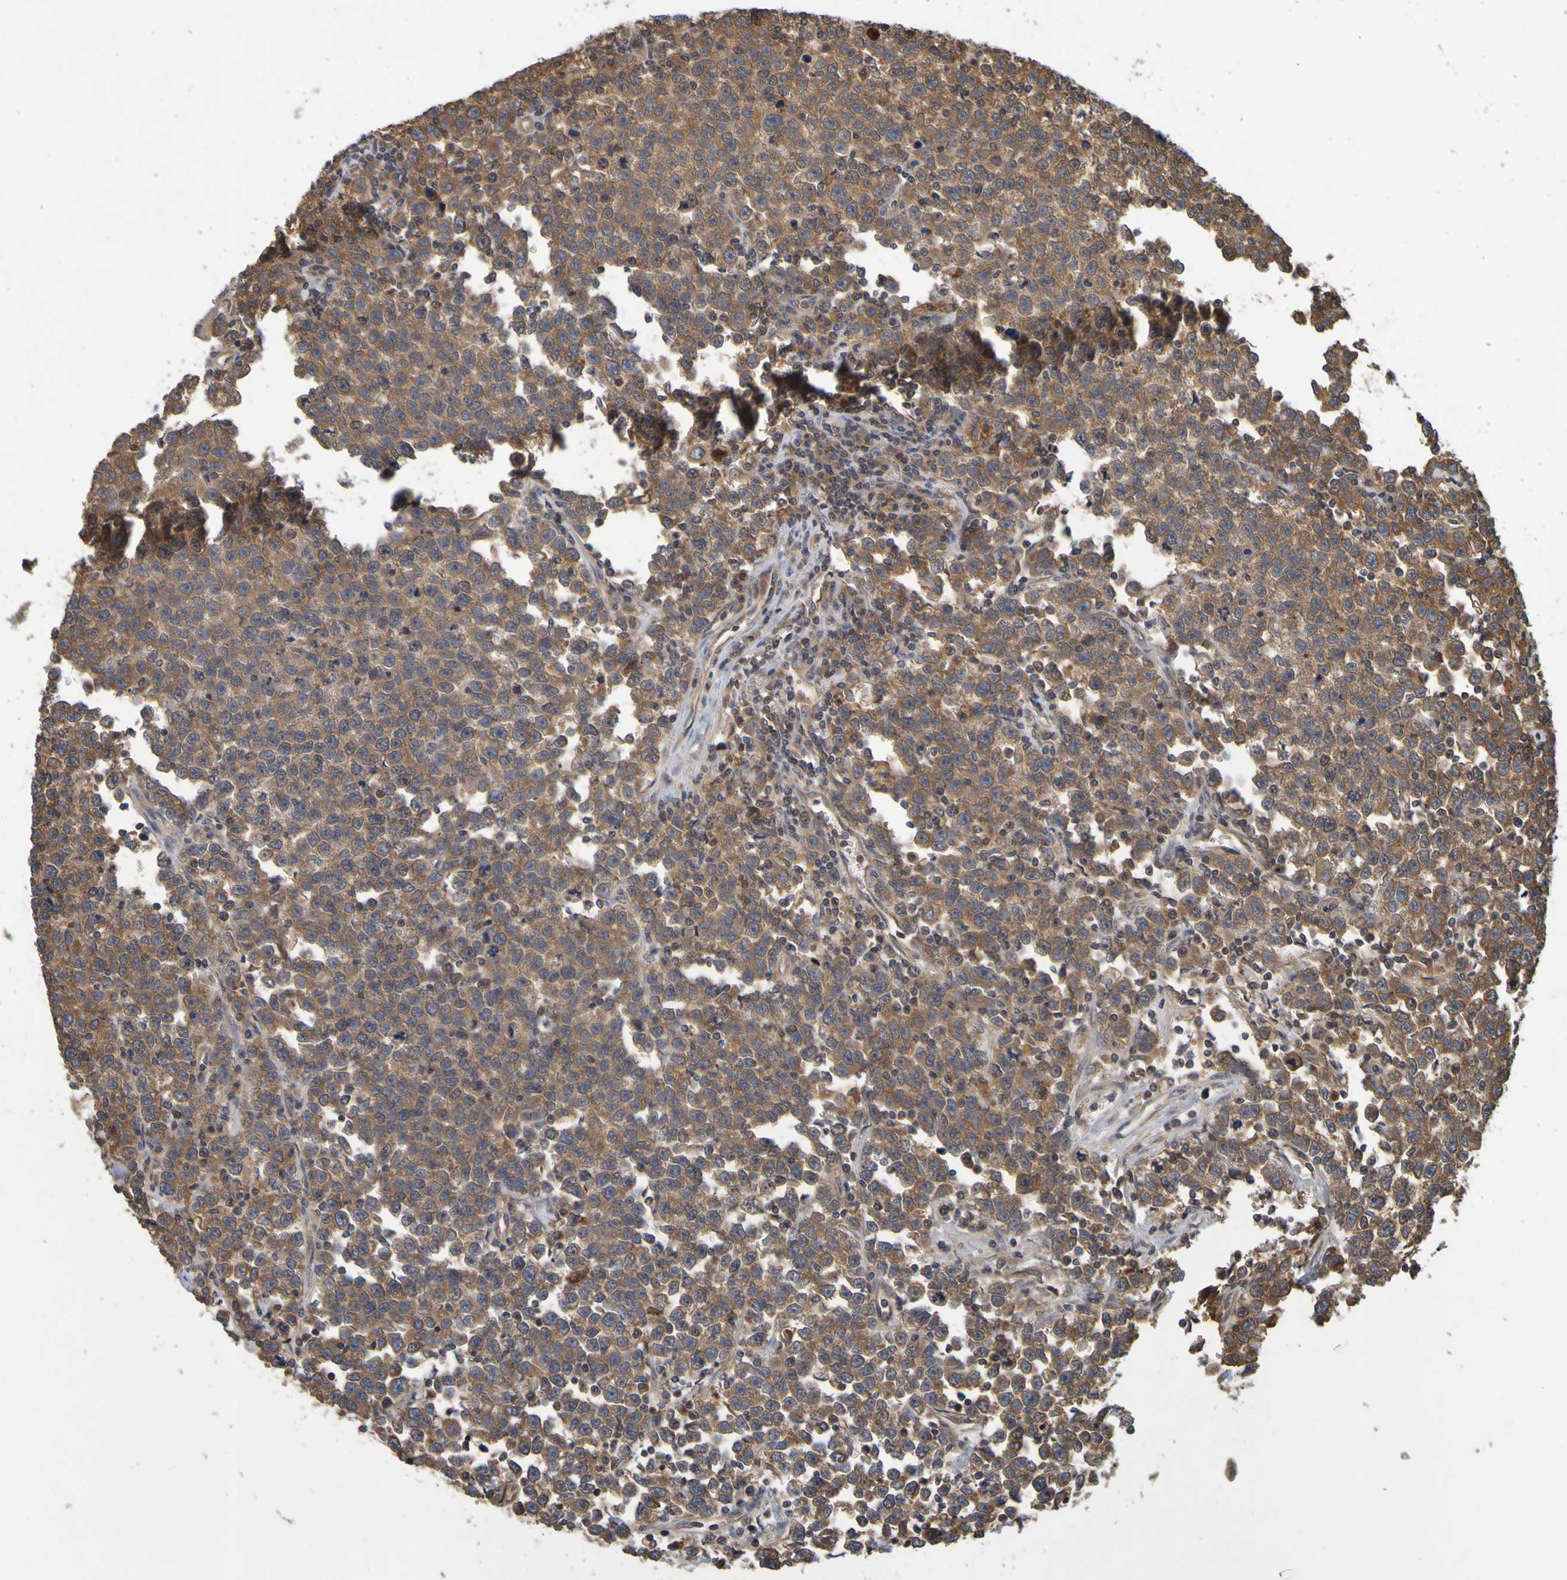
{"staining": {"intensity": "strong", "quantity": "25%-75%", "location": "cytoplasmic/membranous"}, "tissue": "testis cancer", "cell_type": "Tumor cells", "image_type": "cancer", "snomed": [{"axis": "morphology", "description": "Seminoma, NOS"}, {"axis": "topography", "description": "Testis"}], "caption": "Strong cytoplasmic/membranous staining for a protein is appreciated in about 25%-75% of tumor cells of seminoma (testis) using immunohistochemistry.", "gene": "OCRL", "patient": {"sex": "male", "age": 43}}